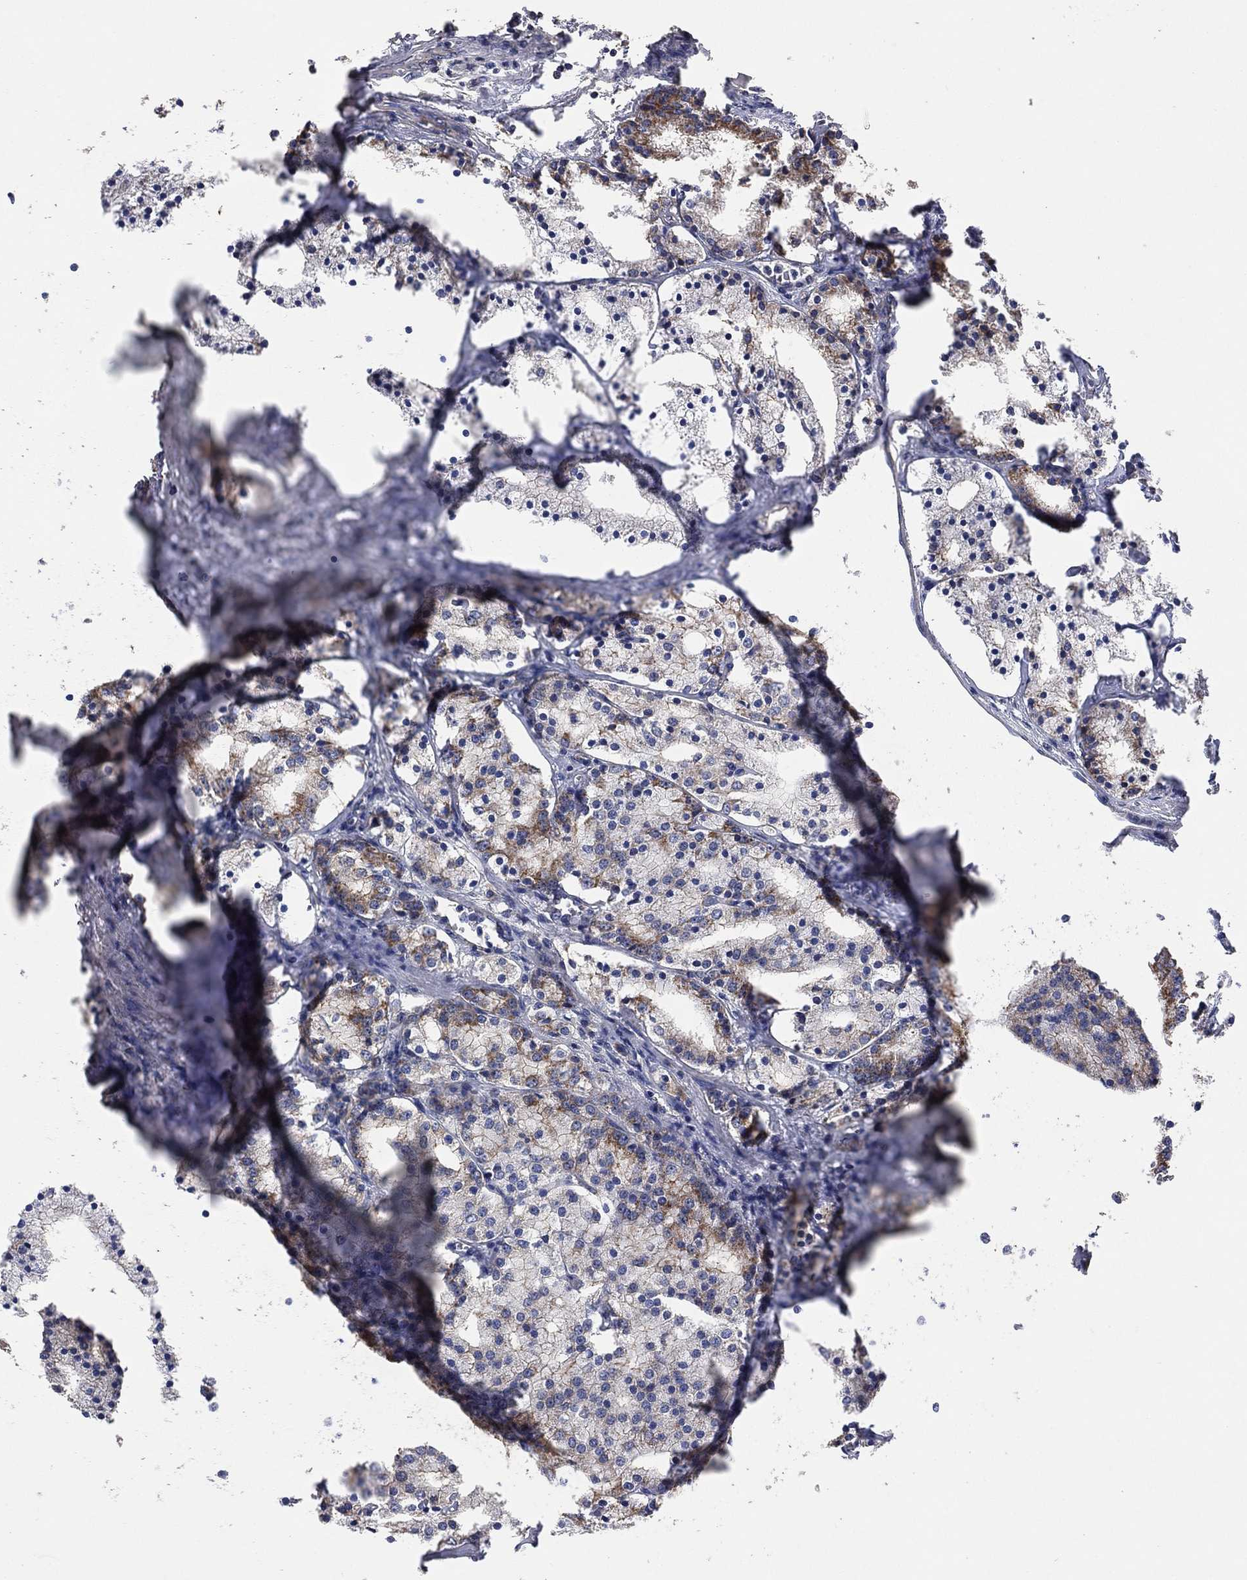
{"staining": {"intensity": "moderate", "quantity": "<25%", "location": "cytoplasmic/membranous"}, "tissue": "prostate cancer", "cell_type": "Tumor cells", "image_type": "cancer", "snomed": [{"axis": "morphology", "description": "Adenocarcinoma, NOS"}, {"axis": "topography", "description": "Prostate"}], "caption": "Tumor cells show low levels of moderate cytoplasmic/membranous positivity in approximately <25% of cells in human prostate cancer (adenocarcinoma).", "gene": "LIMD1", "patient": {"sex": "male", "age": 69}}